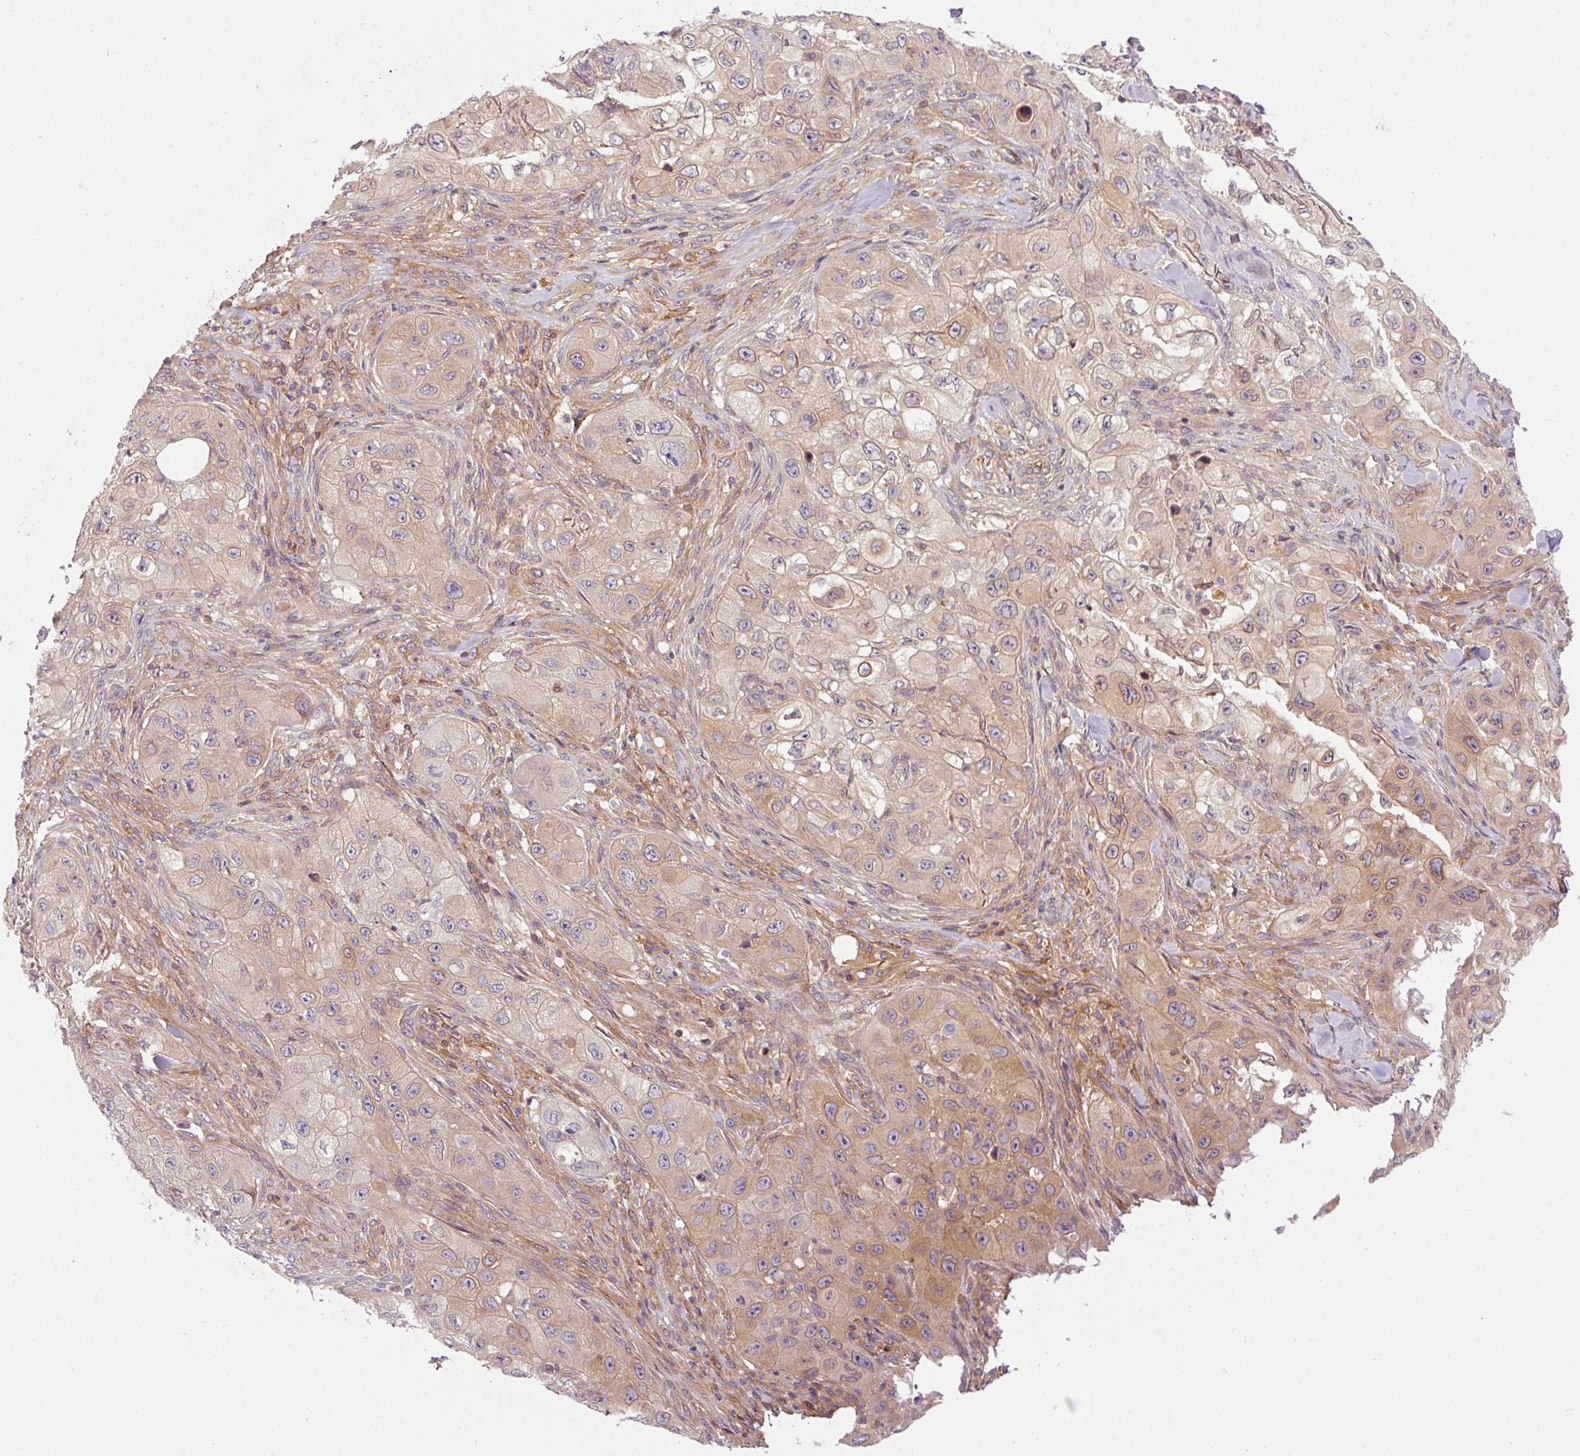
{"staining": {"intensity": "weak", "quantity": "<25%", "location": "cytoplasmic/membranous"}, "tissue": "skin cancer", "cell_type": "Tumor cells", "image_type": "cancer", "snomed": [{"axis": "morphology", "description": "Squamous cell carcinoma, NOS"}, {"axis": "topography", "description": "Skin"}, {"axis": "topography", "description": "Subcutis"}], "caption": "Immunohistochemical staining of human squamous cell carcinoma (skin) reveals no significant staining in tumor cells.", "gene": "TBC1D2B", "patient": {"sex": "male", "age": 73}}